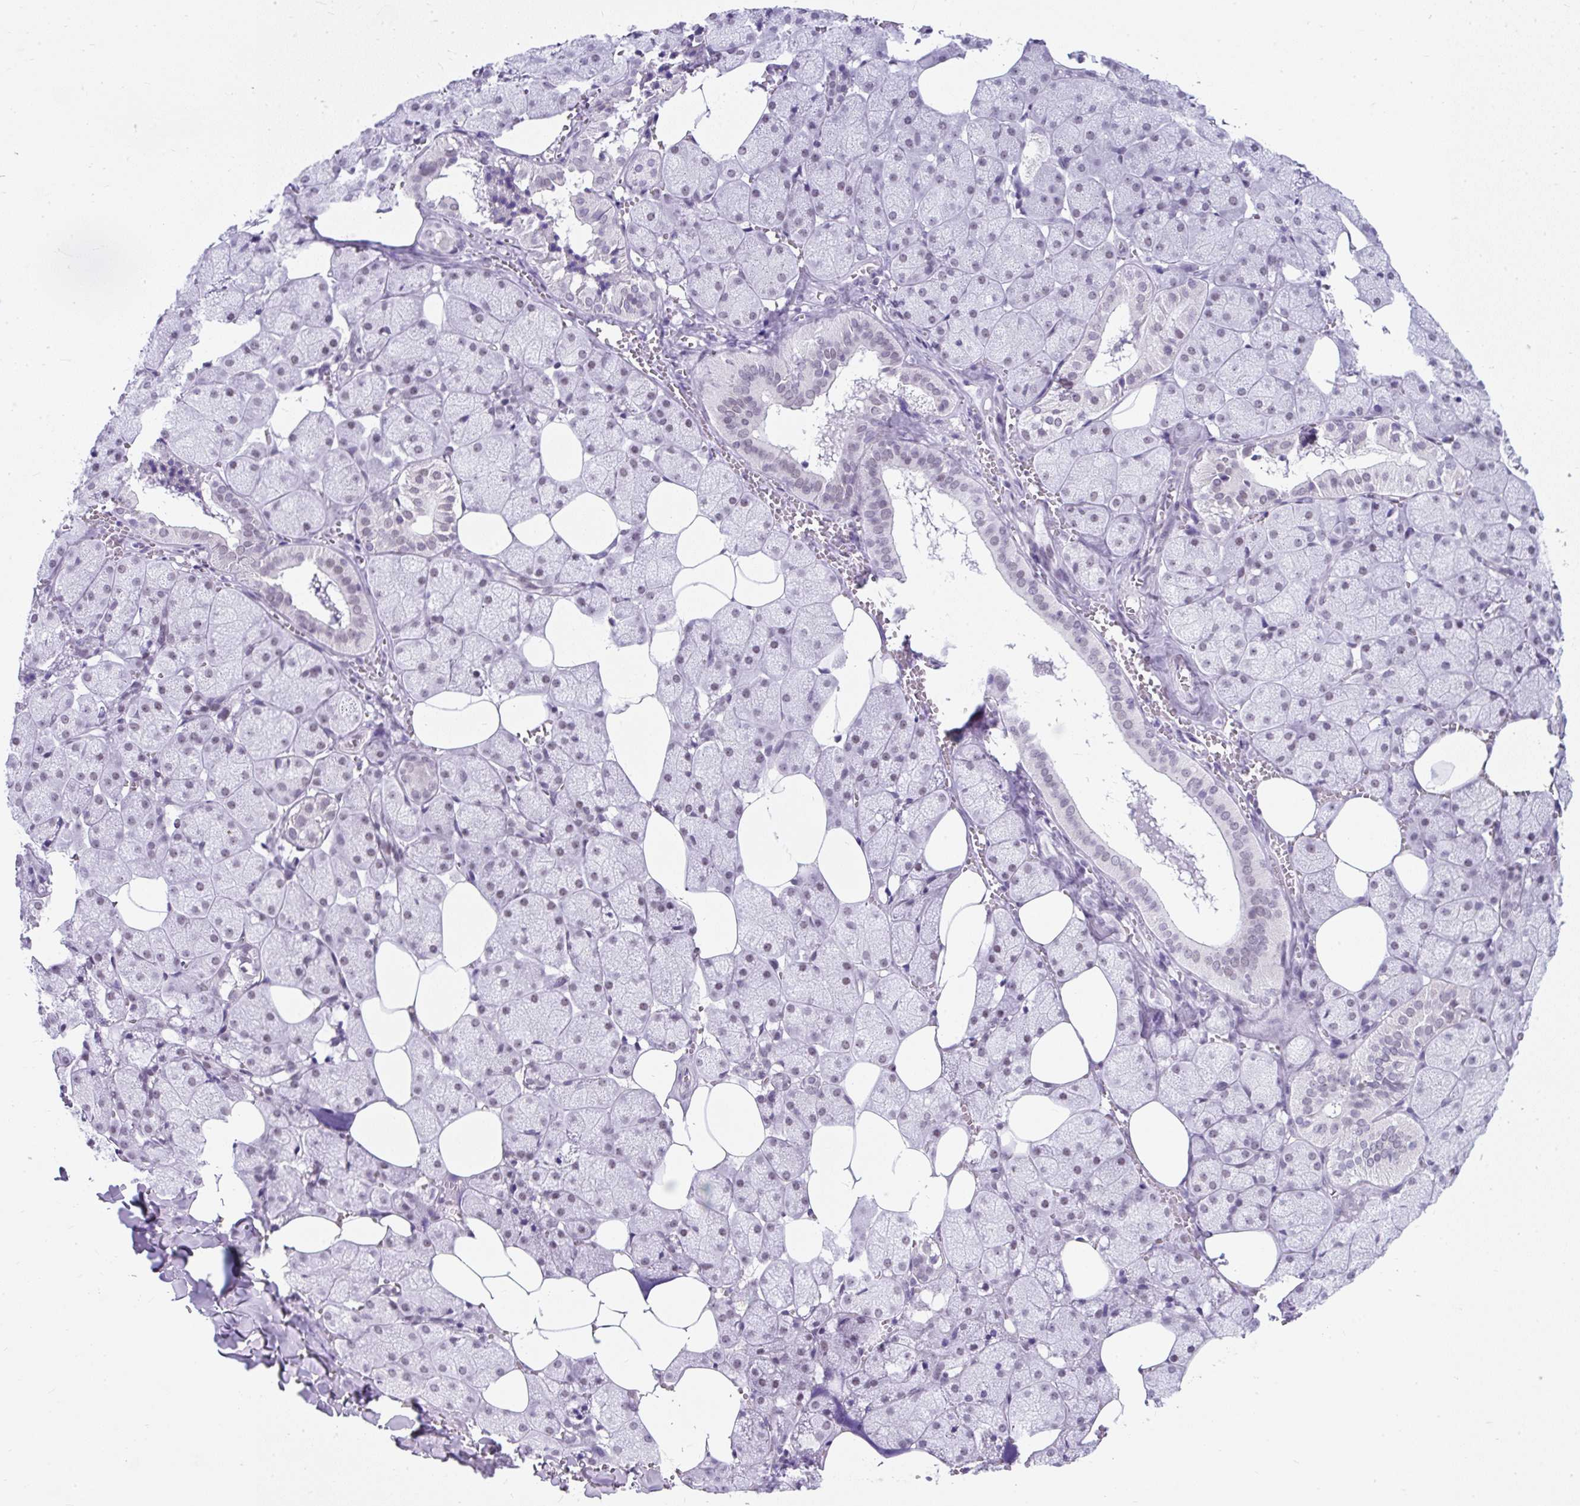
{"staining": {"intensity": "weak", "quantity": "25%-75%", "location": "nuclear"}, "tissue": "salivary gland", "cell_type": "Glandular cells", "image_type": "normal", "snomed": [{"axis": "morphology", "description": "Normal tissue, NOS"}, {"axis": "topography", "description": "Salivary gland"}, {"axis": "topography", "description": "Peripheral nerve tissue"}], "caption": "Immunohistochemistry (IHC) (DAB) staining of benign salivary gland demonstrates weak nuclear protein expression in about 25%-75% of glandular cells. The staining was performed using DAB (3,3'-diaminobenzidine) to visualize the protein expression in brown, while the nuclei were stained in blue with hematoxylin (Magnification: 20x).", "gene": "PLCXD2", "patient": {"sex": "male", "age": 38}}